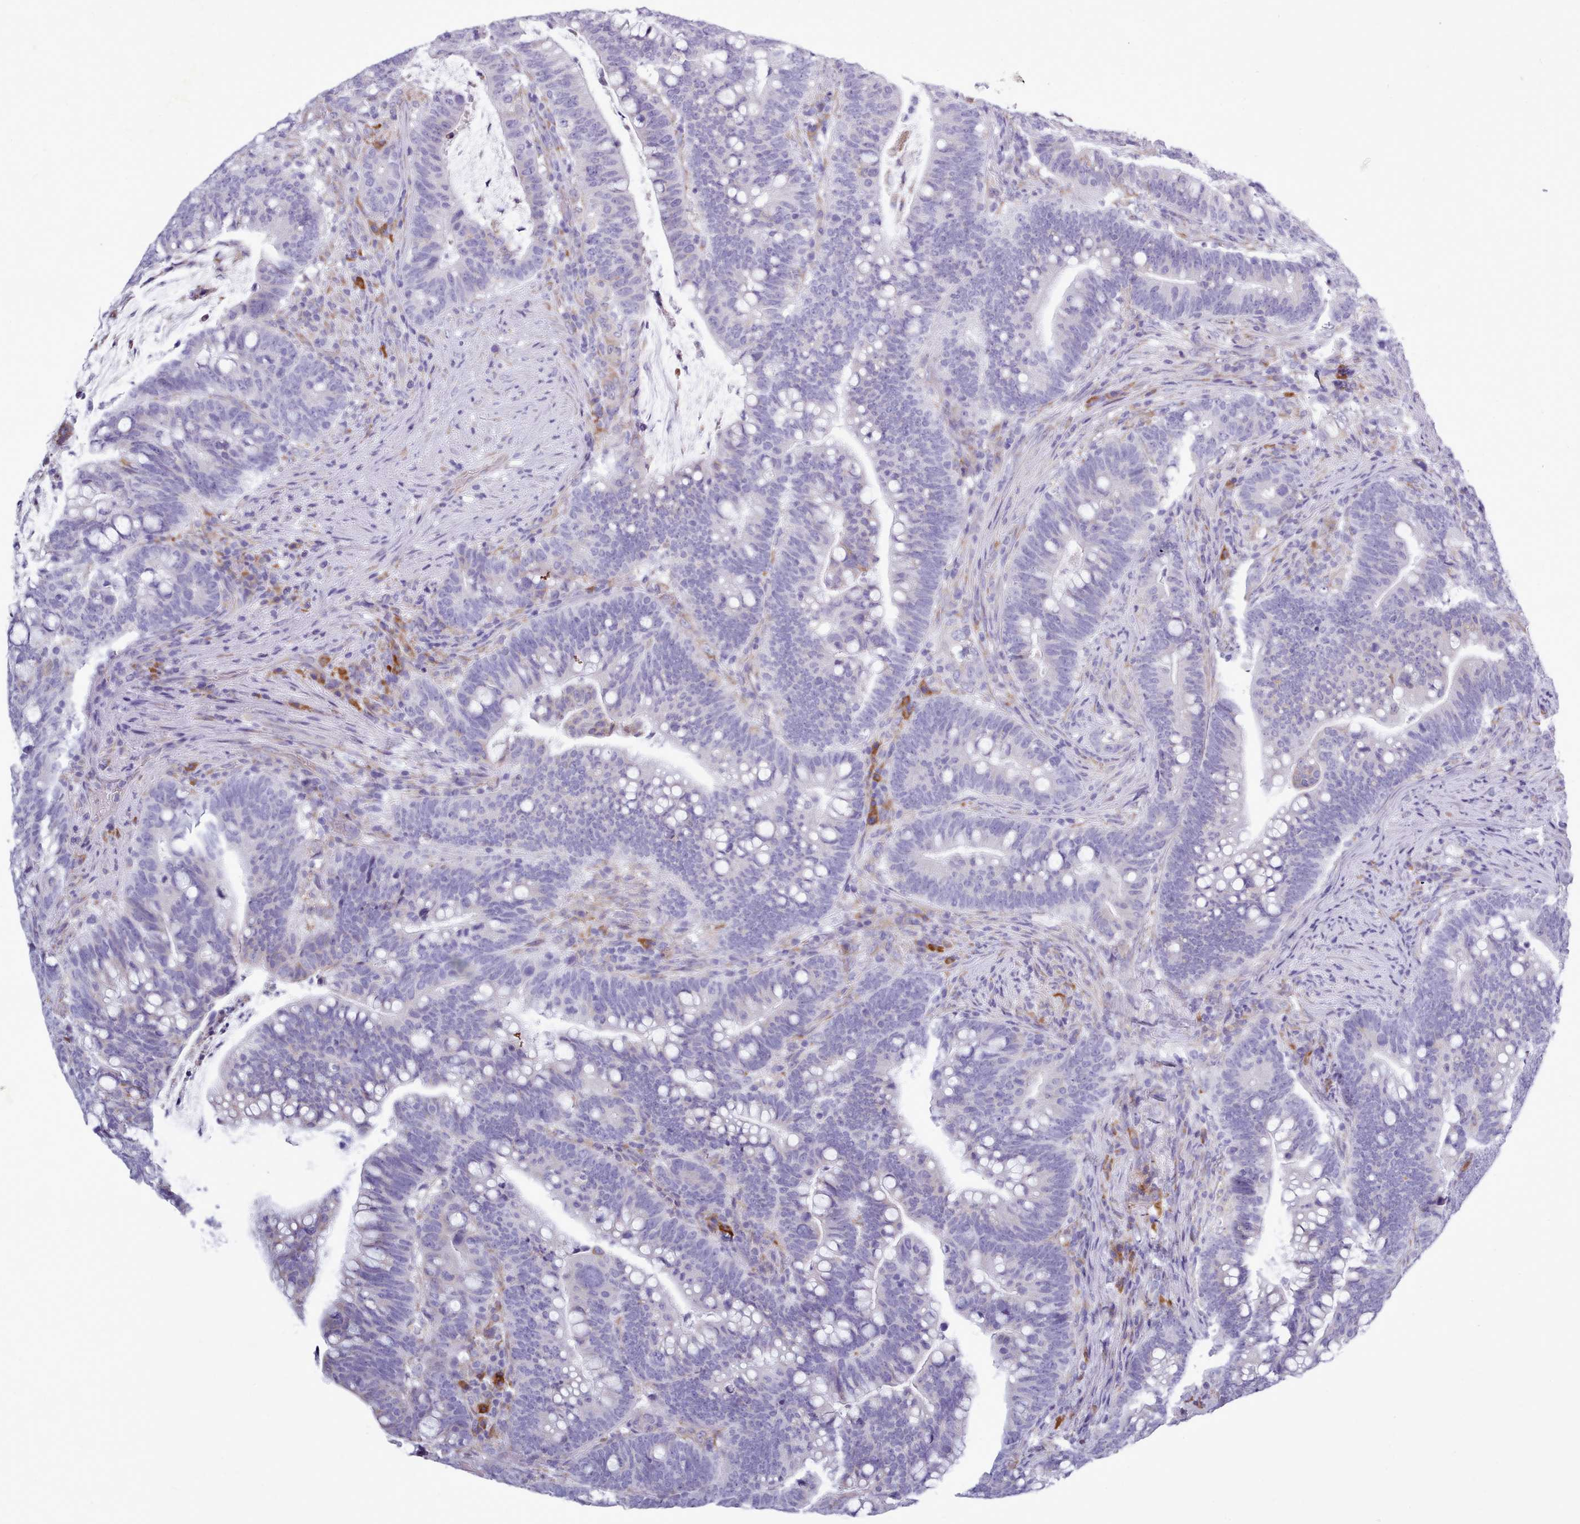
{"staining": {"intensity": "negative", "quantity": "none", "location": "none"}, "tissue": "colorectal cancer", "cell_type": "Tumor cells", "image_type": "cancer", "snomed": [{"axis": "morphology", "description": "Normal tissue, NOS"}, {"axis": "morphology", "description": "Adenocarcinoma, NOS"}, {"axis": "topography", "description": "Colon"}], "caption": "Tumor cells are negative for protein expression in human adenocarcinoma (colorectal). (DAB IHC visualized using brightfield microscopy, high magnification).", "gene": "XKR8", "patient": {"sex": "female", "age": 66}}